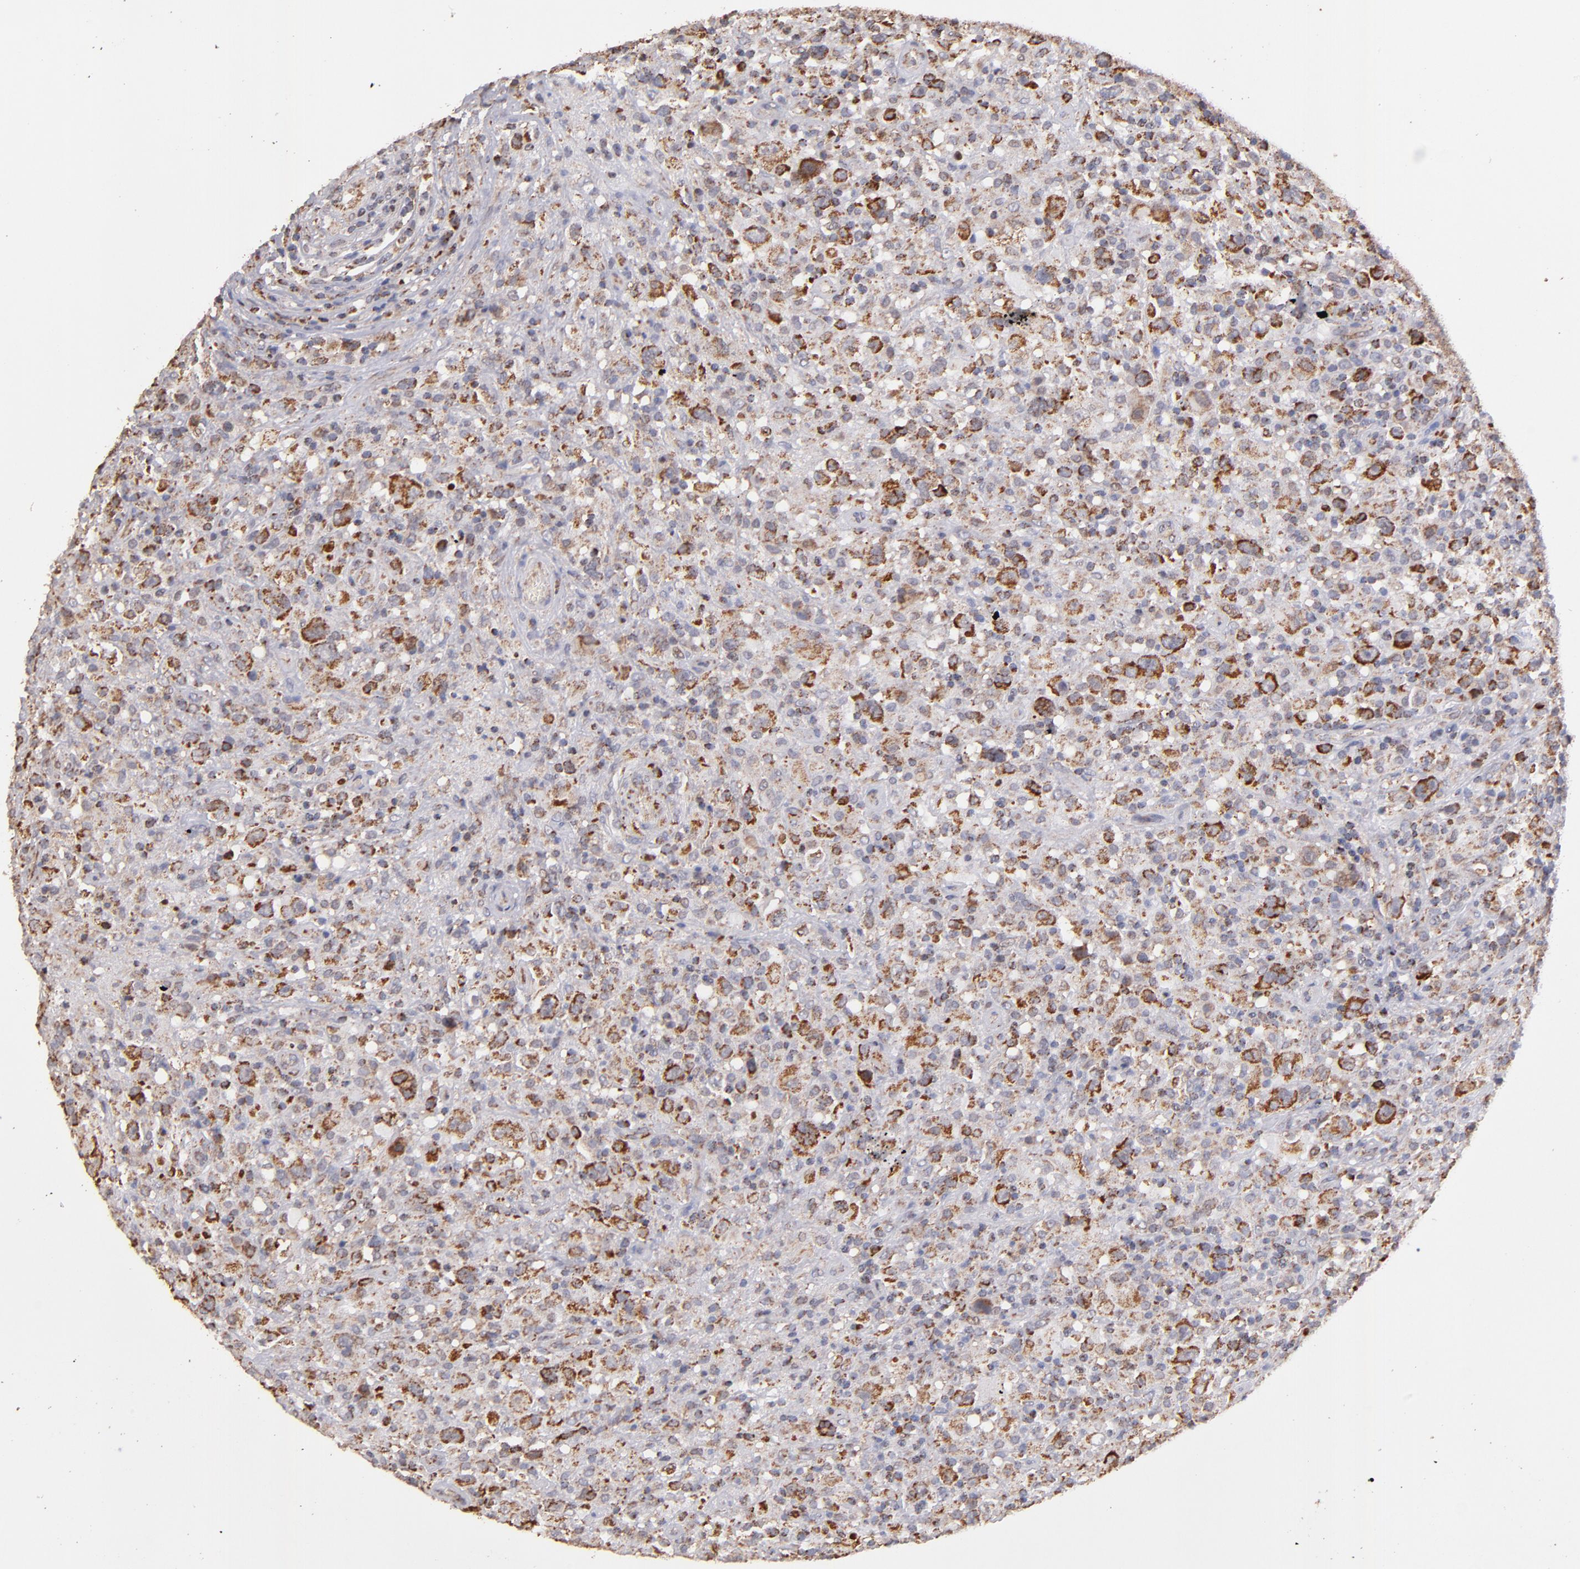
{"staining": {"intensity": "moderate", "quantity": "<25%", "location": "cytoplasmic/membranous"}, "tissue": "lymphoma", "cell_type": "Tumor cells", "image_type": "cancer", "snomed": [{"axis": "morphology", "description": "Hodgkin's disease, NOS"}, {"axis": "topography", "description": "Lymph node"}], "caption": "Human Hodgkin's disease stained with a brown dye displays moderate cytoplasmic/membranous positive positivity in about <25% of tumor cells.", "gene": "DLST", "patient": {"sex": "male", "age": 46}}